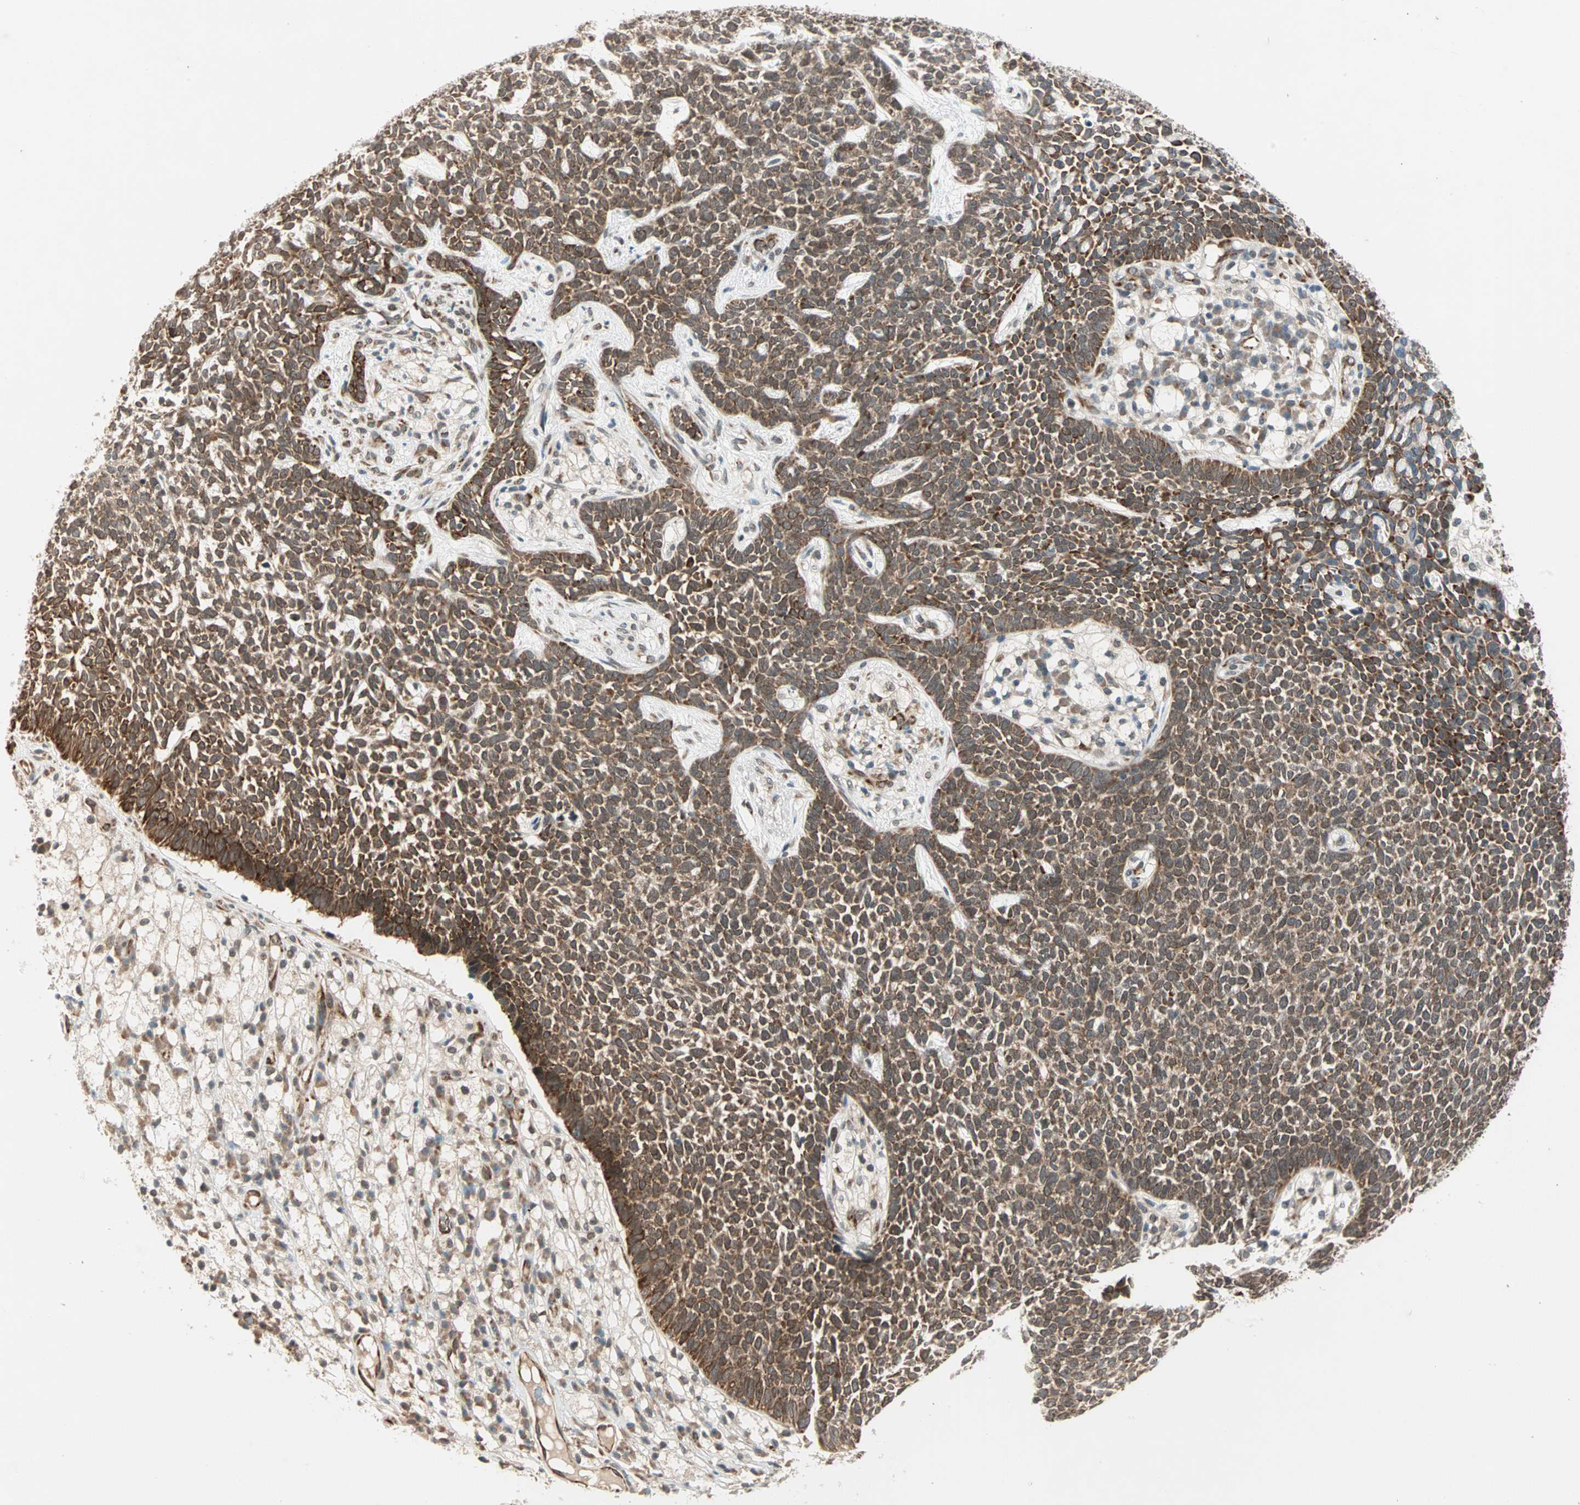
{"staining": {"intensity": "strong", "quantity": ">75%", "location": "cytoplasmic/membranous"}, "tissue": "skin cancer", "cell_type": "Tumor cells", "image_type": "cancer", "snomed": [{"axis": "morphology", "description": "Basal cell carcinoma"}, {"axis": "topography", "description": "Skin"}], "caption": "A brown stain labels strong cytoplasmic/membranous expression of a protein in basal cell carcinoma (skin) tumor cells.", "gene": "ZNF37A", "patient": {"sex": "female", "age": 84}}